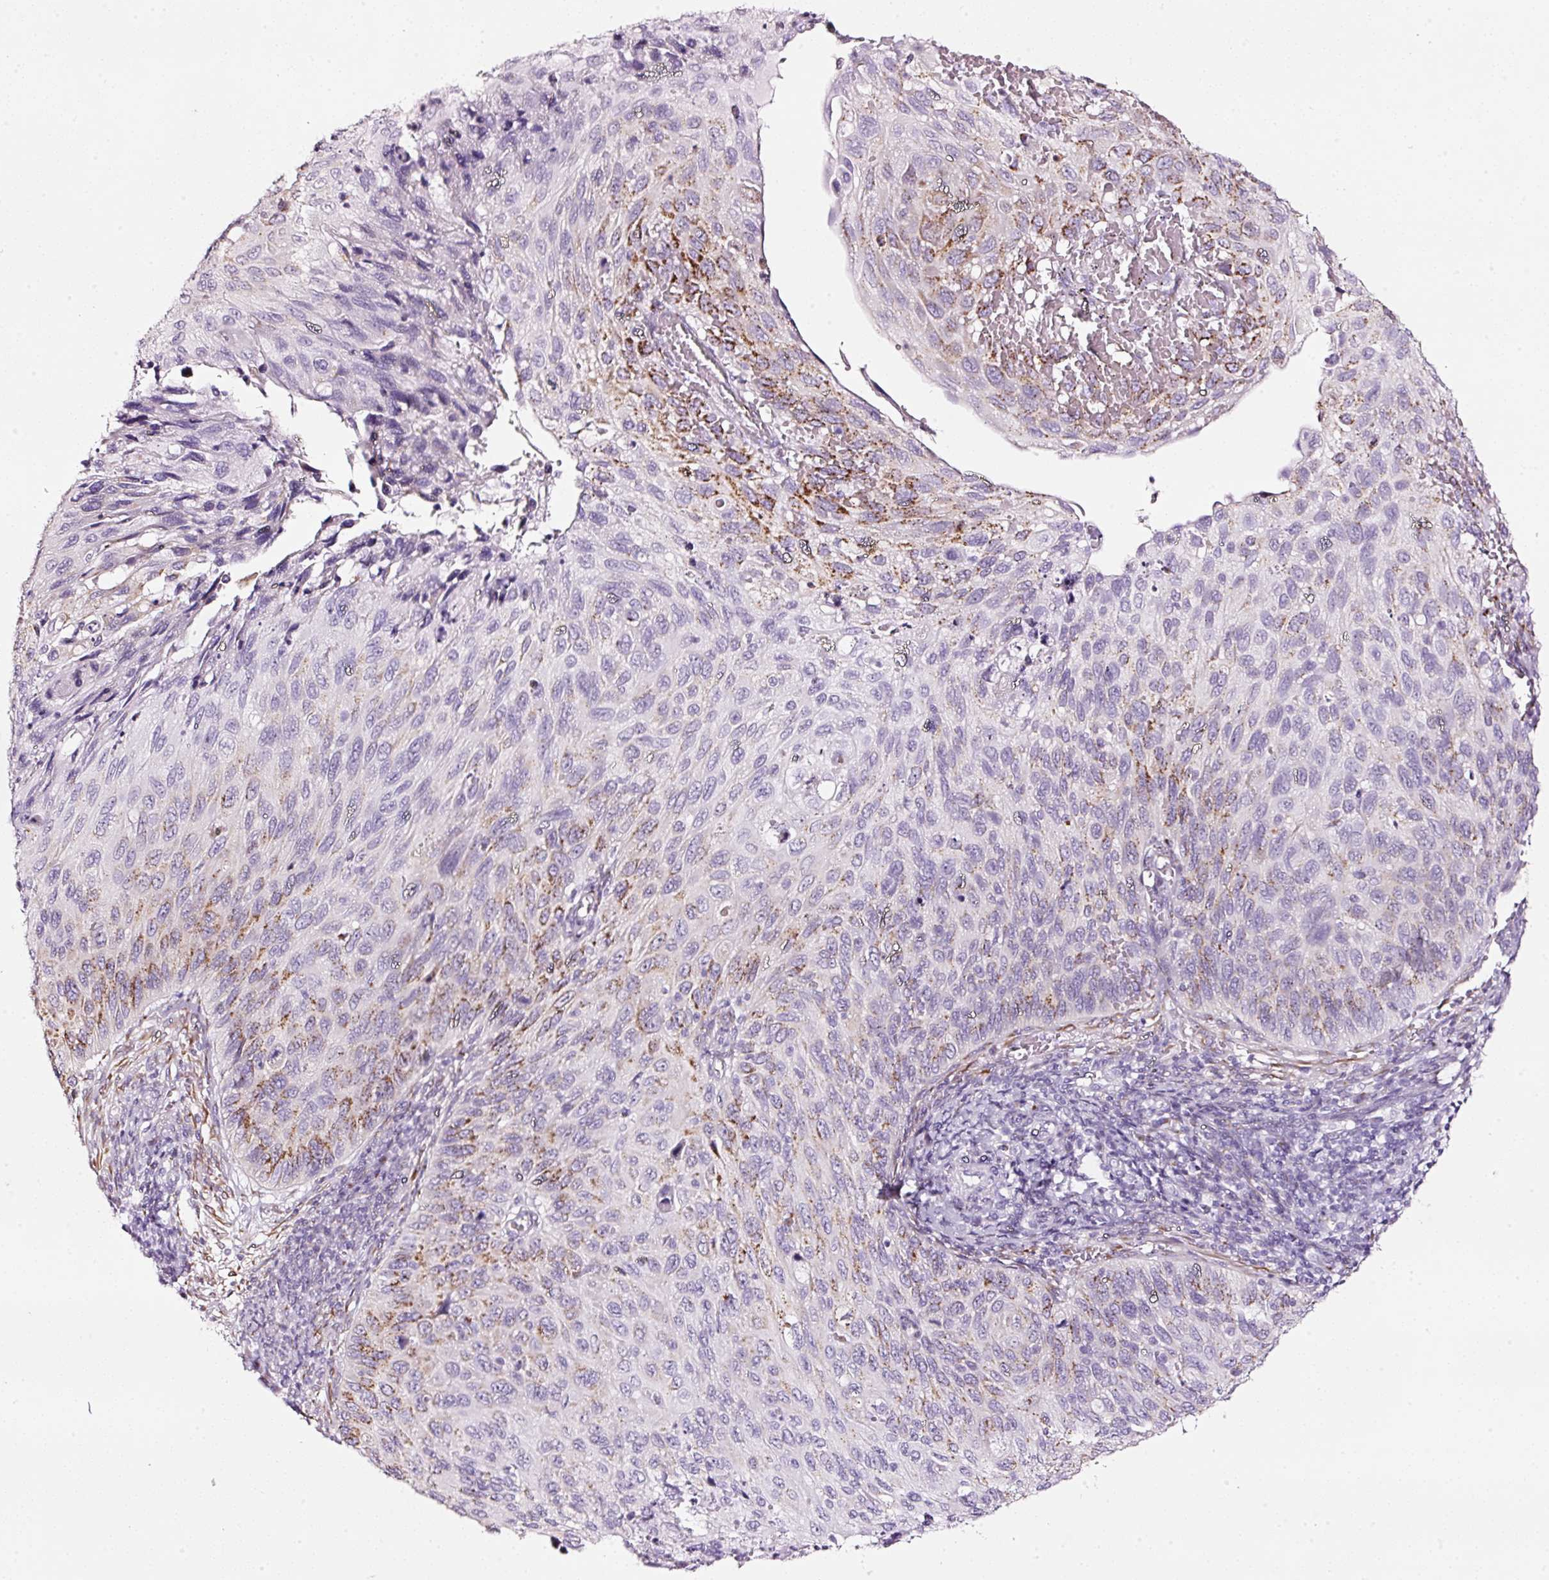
{"staining": {"intensity": "moderate", "quantity": "25%-75%", "location": "cytoplasmic/membranous"}, "tissue": "cervical cancer", "cell_type": "Tumor cells", "image_type": "cancer", "snomed": [{"axis": "morphology", "description": "Squamous cell carcinoma, NOS"}, {"axis": "topography", "description": "Cervix"}], "caption": "Immunohistochemistry (IHC) of human cervical squamous cell carcinoma shows medium levels of moderate cytoplasmic/membranous staining in approximately 25%-75% of tumor cells. Immunohistochemistry (IHC) stains the protein in brown and the nuclei are stained blue.", "gene": "SDF4", "patient": {"sex": "female", "age": 70}}